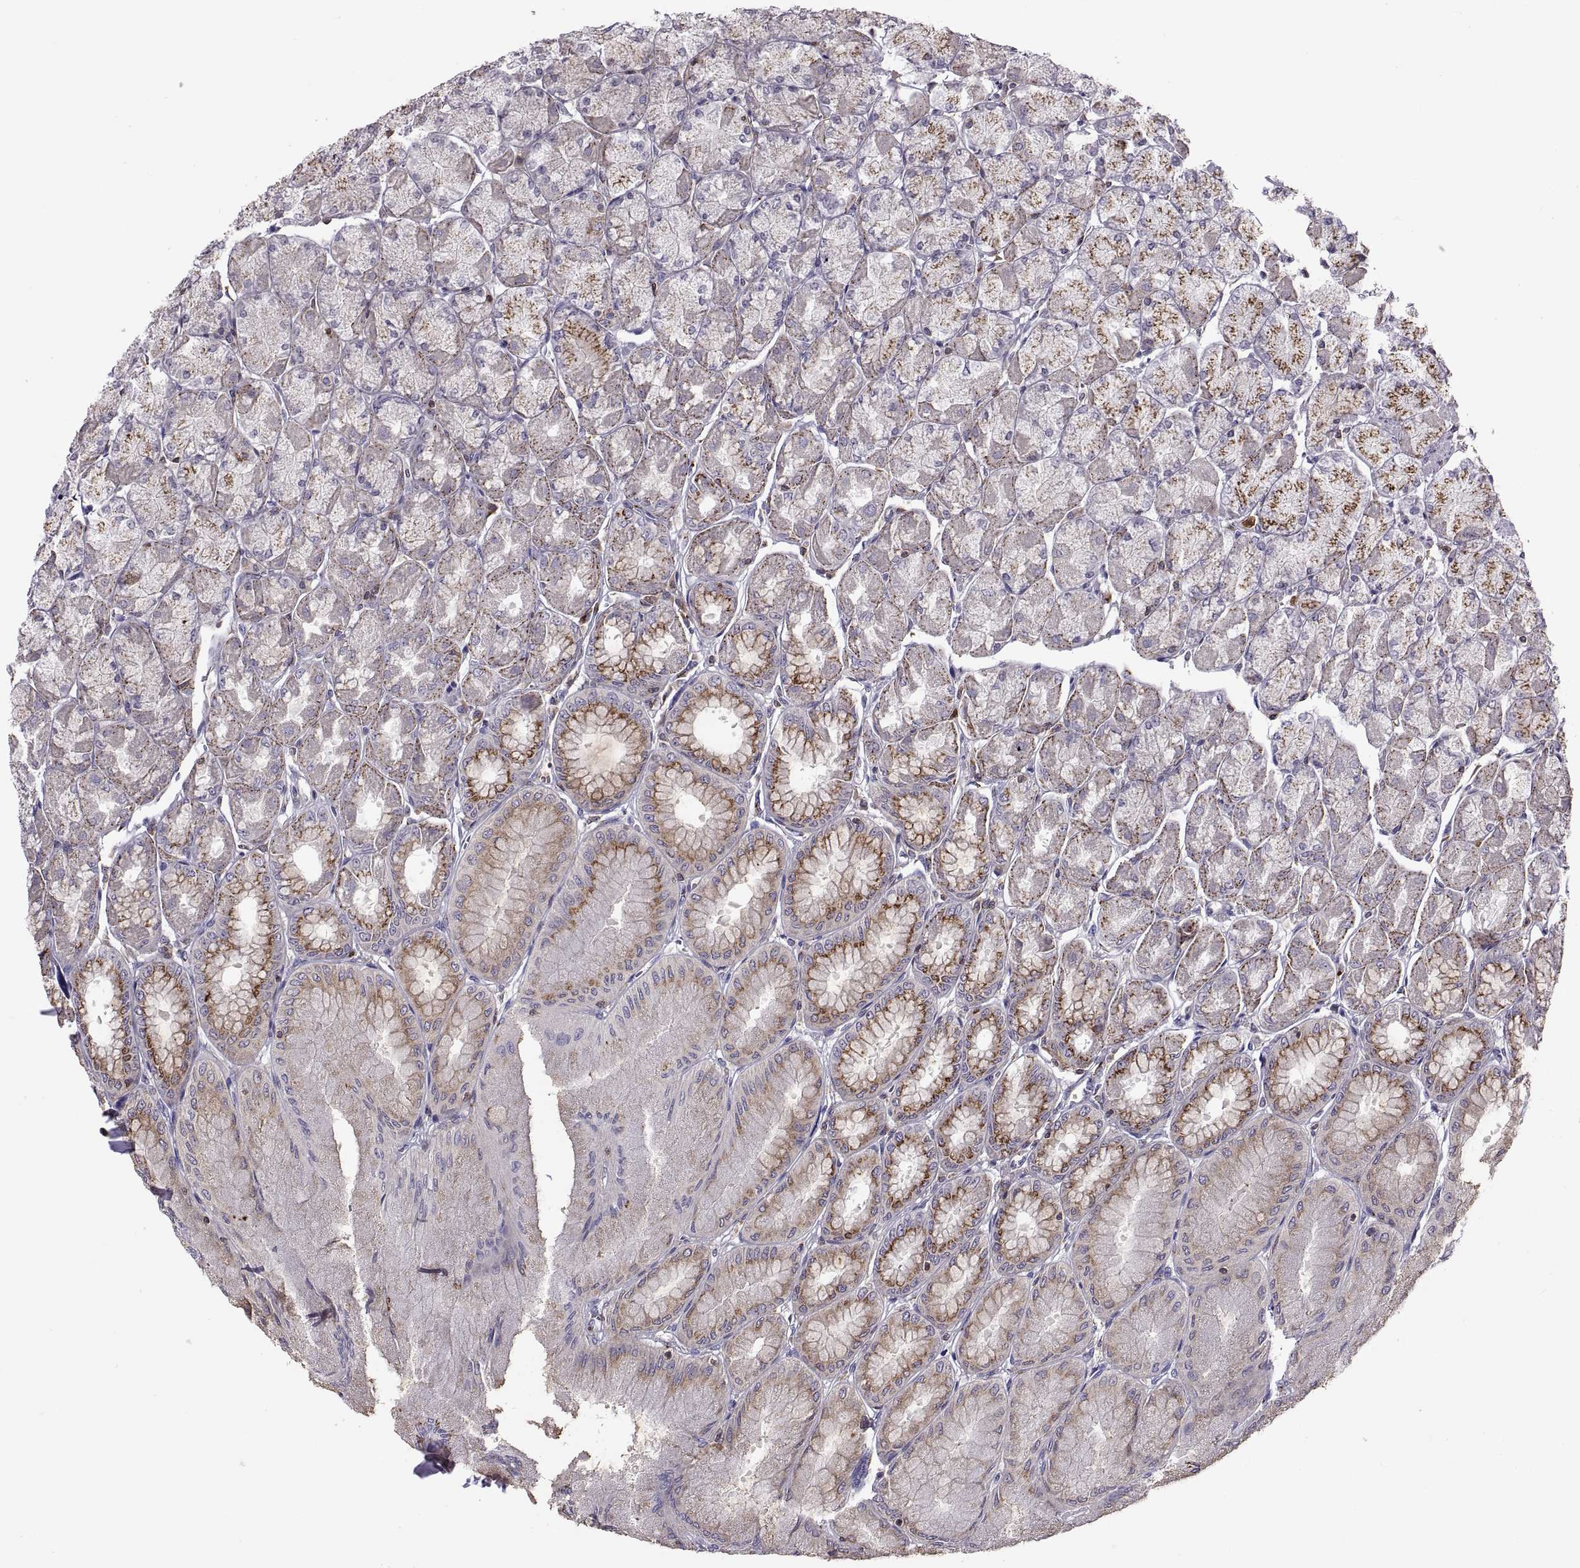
{"staining": {"intensity": "strong", "quantity": ">75%", "location": "cytoplasmic/membranous"}, "tissue": "stomach", "cell_type": "Glandular cells", "image_type": "normal", "snomed": [{"axis": "morphology", "description": "Normal tissue, NOS"}, {"axis": "topography", "description": "Stomach, upper"}], "caption": "Protein positivity by immunohistochemistry displays strong cytoplasmic/membranous expression in about >75% of glandular cells in unremarkable stomach.", "gene": "ACAP1", "patient": {"sex": "male", "age": 60}}